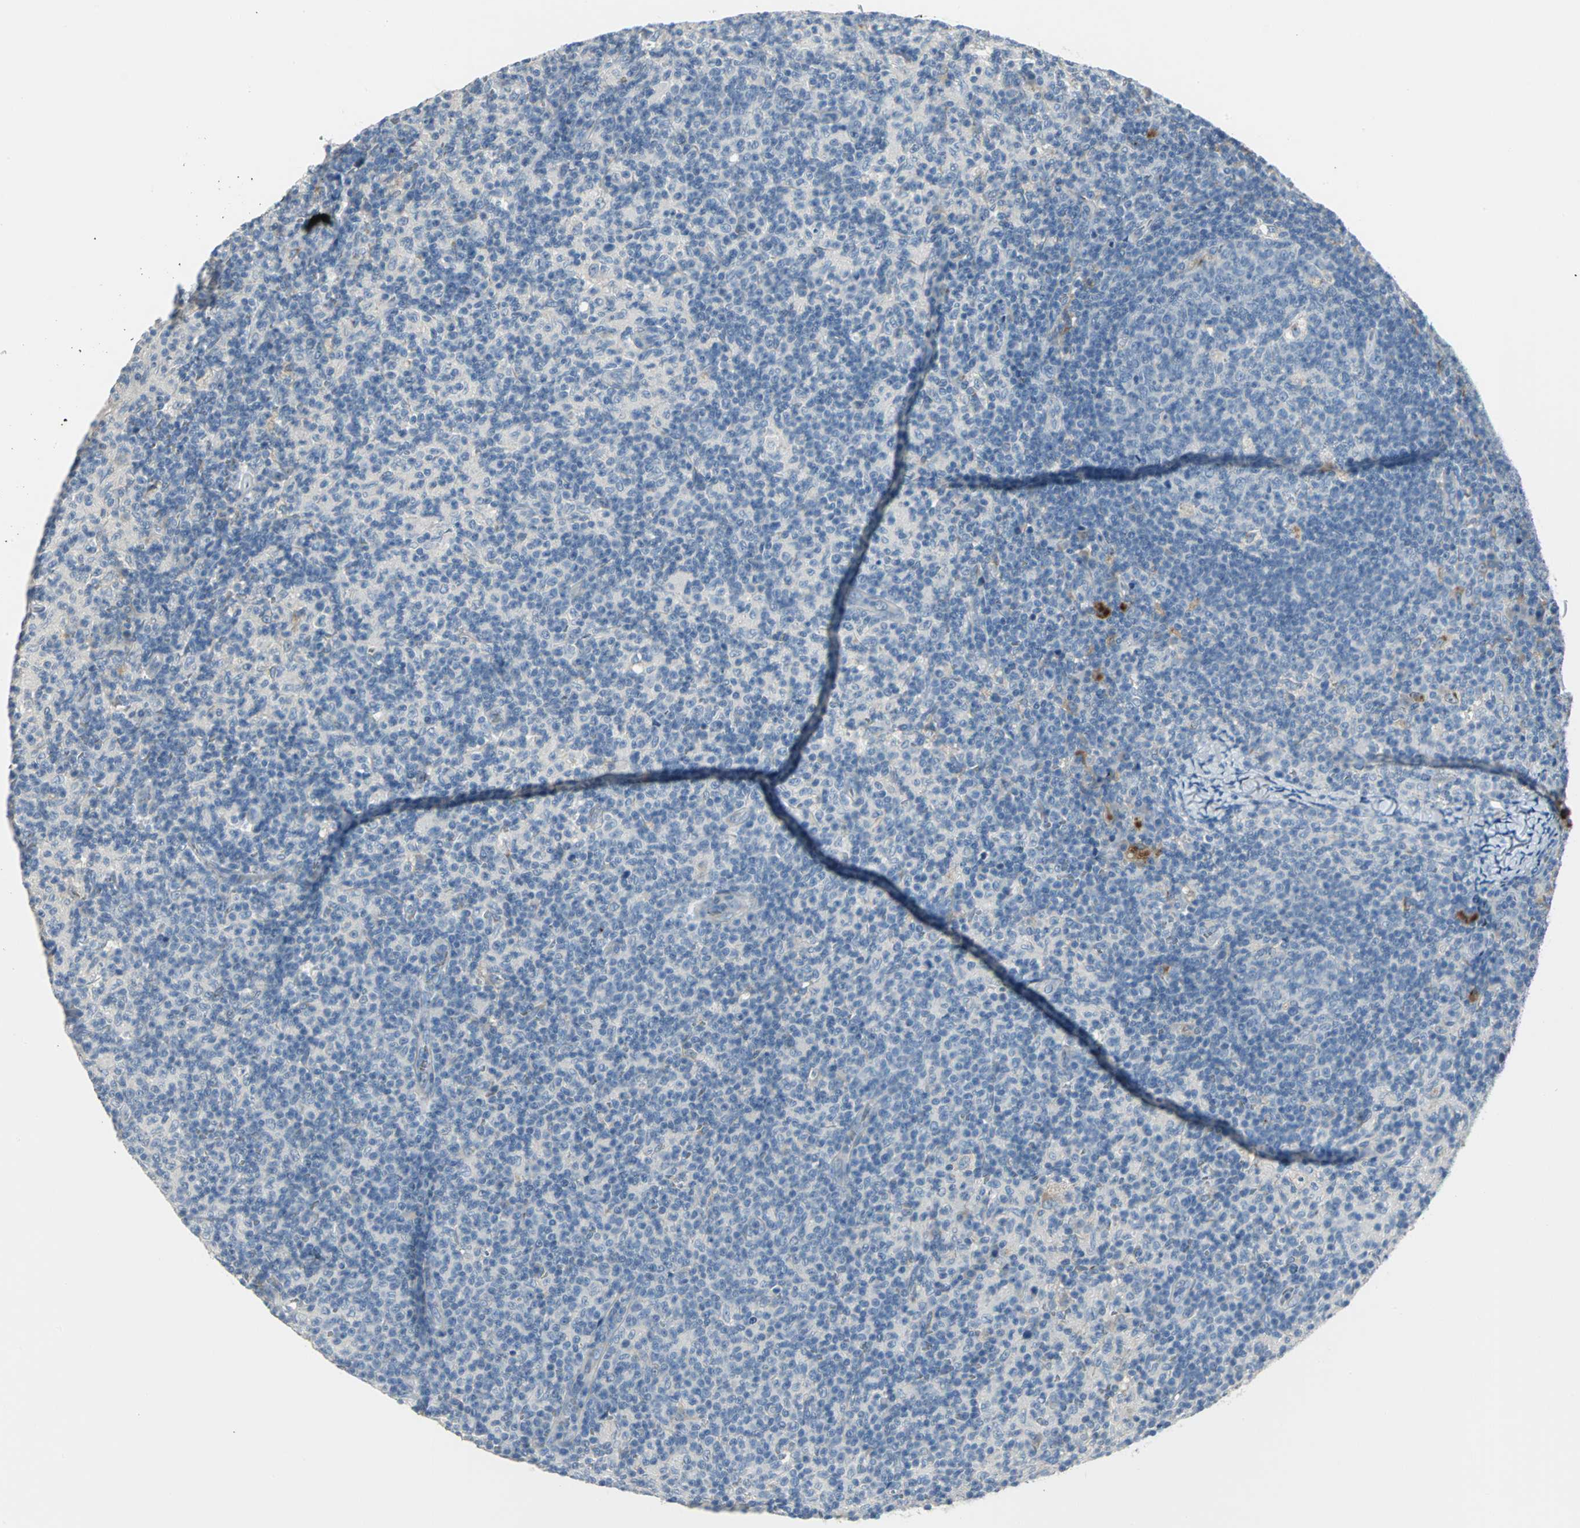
{"staining": {"intensity": "weak", "quantity": "<25%", "location": "cytoplasmic/membranous"}, "tissue": "lymph node", "cell_type": "Germinal center cells", "image_type": "normal", "snomed": [{"axis": "morphology", "description": "Normal tissue, NOS"}, {"axis": "morphology", "description": "Inflammation, NOS"}, {"axis": "topography", "description": "Lymph node"}], "caption": "DAB immunohistochemical staining of normal human lymph node reveals no significant staining in germinal center cells. (DAB immunohistochemistry with hematoxylin counter stain).", "gene": "PTGDS", "patient": {"sex": "male", "age": 55}}